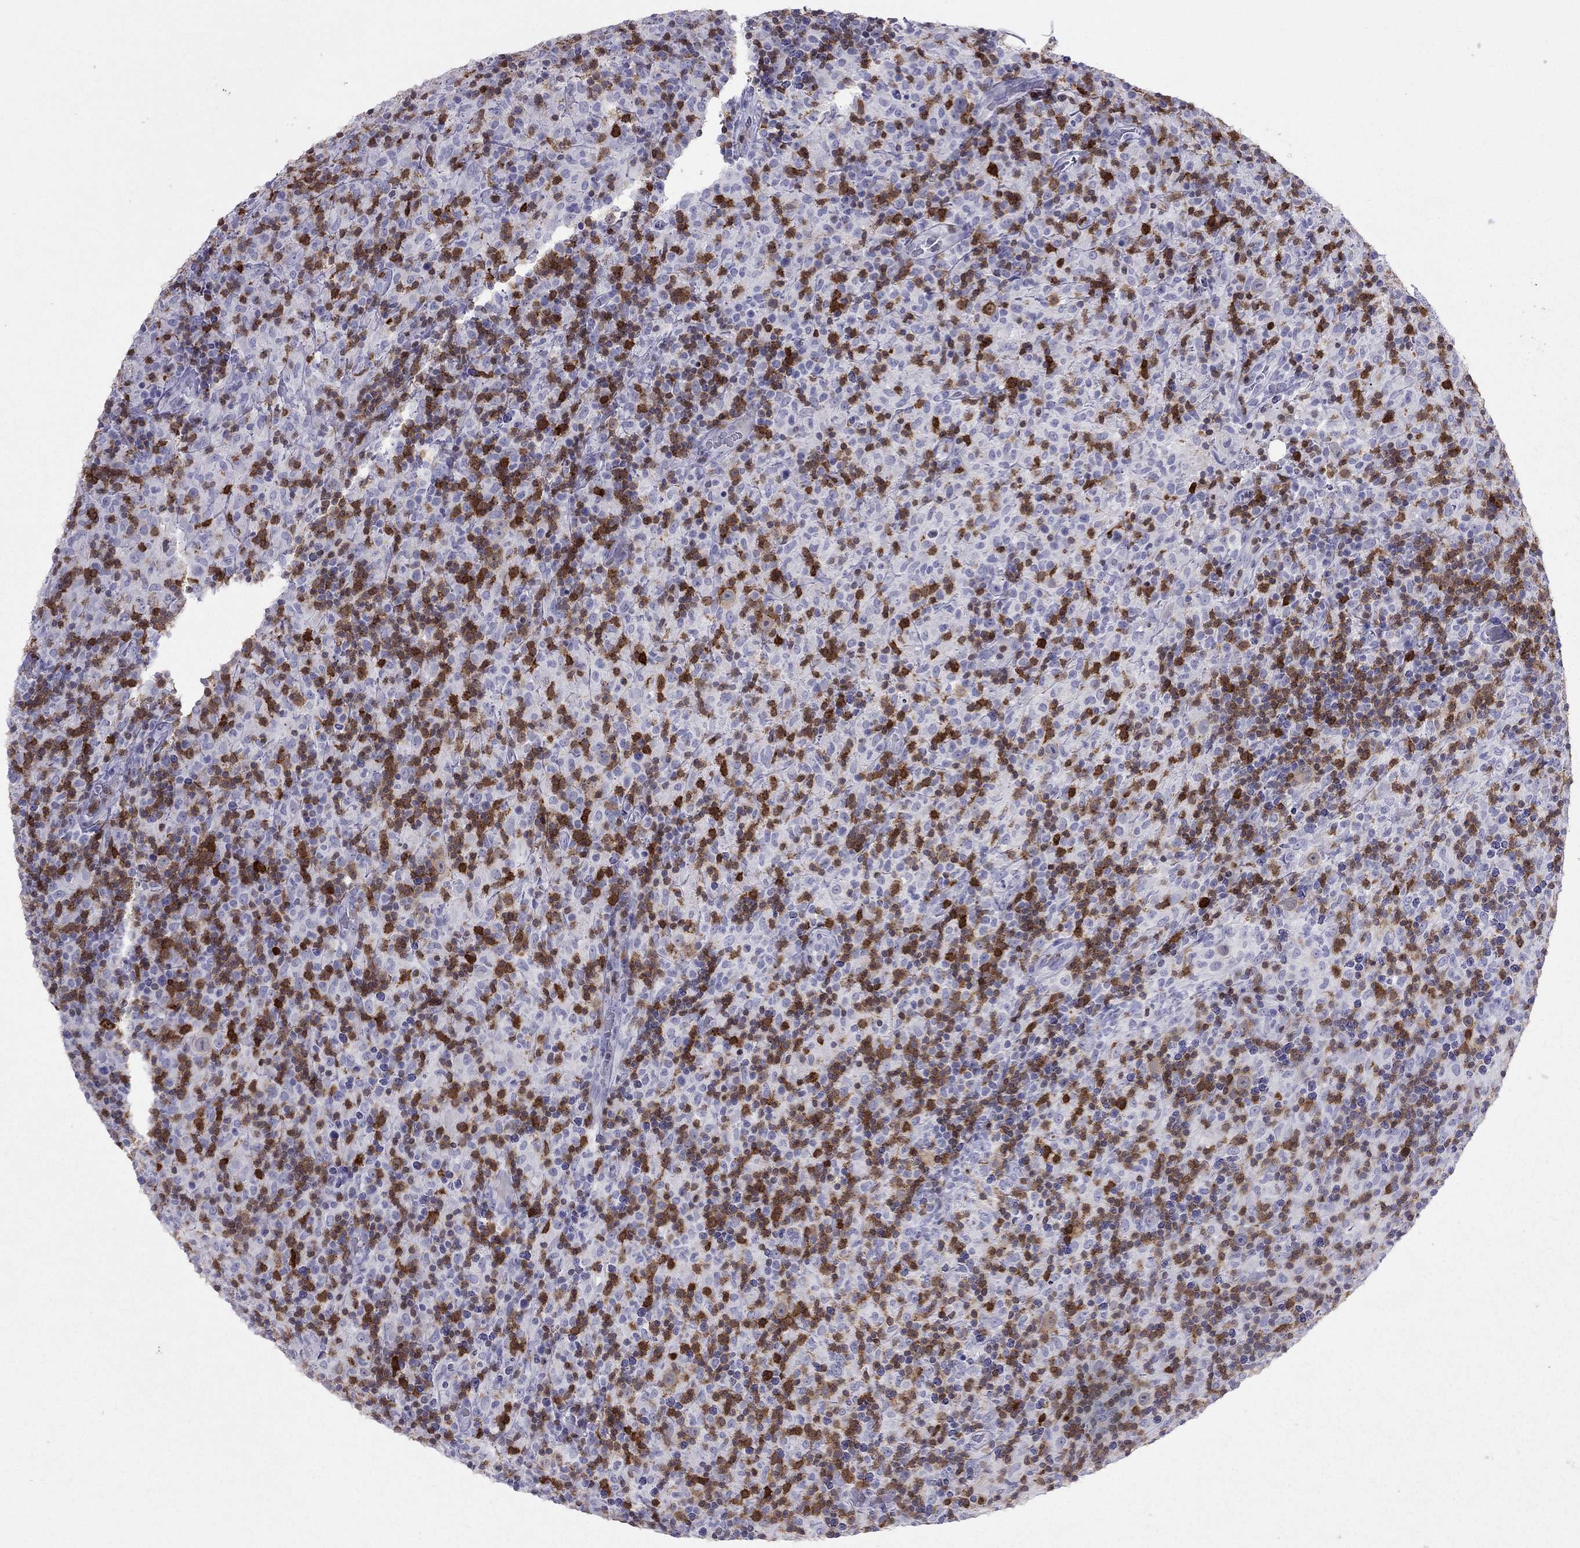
{"staining": {"intensity": "negative", "quantity": "none", "location": "none"}, "tissue": "lymphoma", "cell_type": "Tumor cells", "image_type": "cancer", "snomed": [{"axis": "morphology", "description": "Hodgkin's disease, NOS"}, {"axis": "topography", "description": "Lymph node"}], "caption": "IHC micrograph of neoplastic tissue: lymphoma stained with DAB (3,3'-diaminobenzidine) demonstrates no significant protein staining in tumor cells.", "gene": "SH2D2A", "patient": {"sex": "male", "age": 70}}